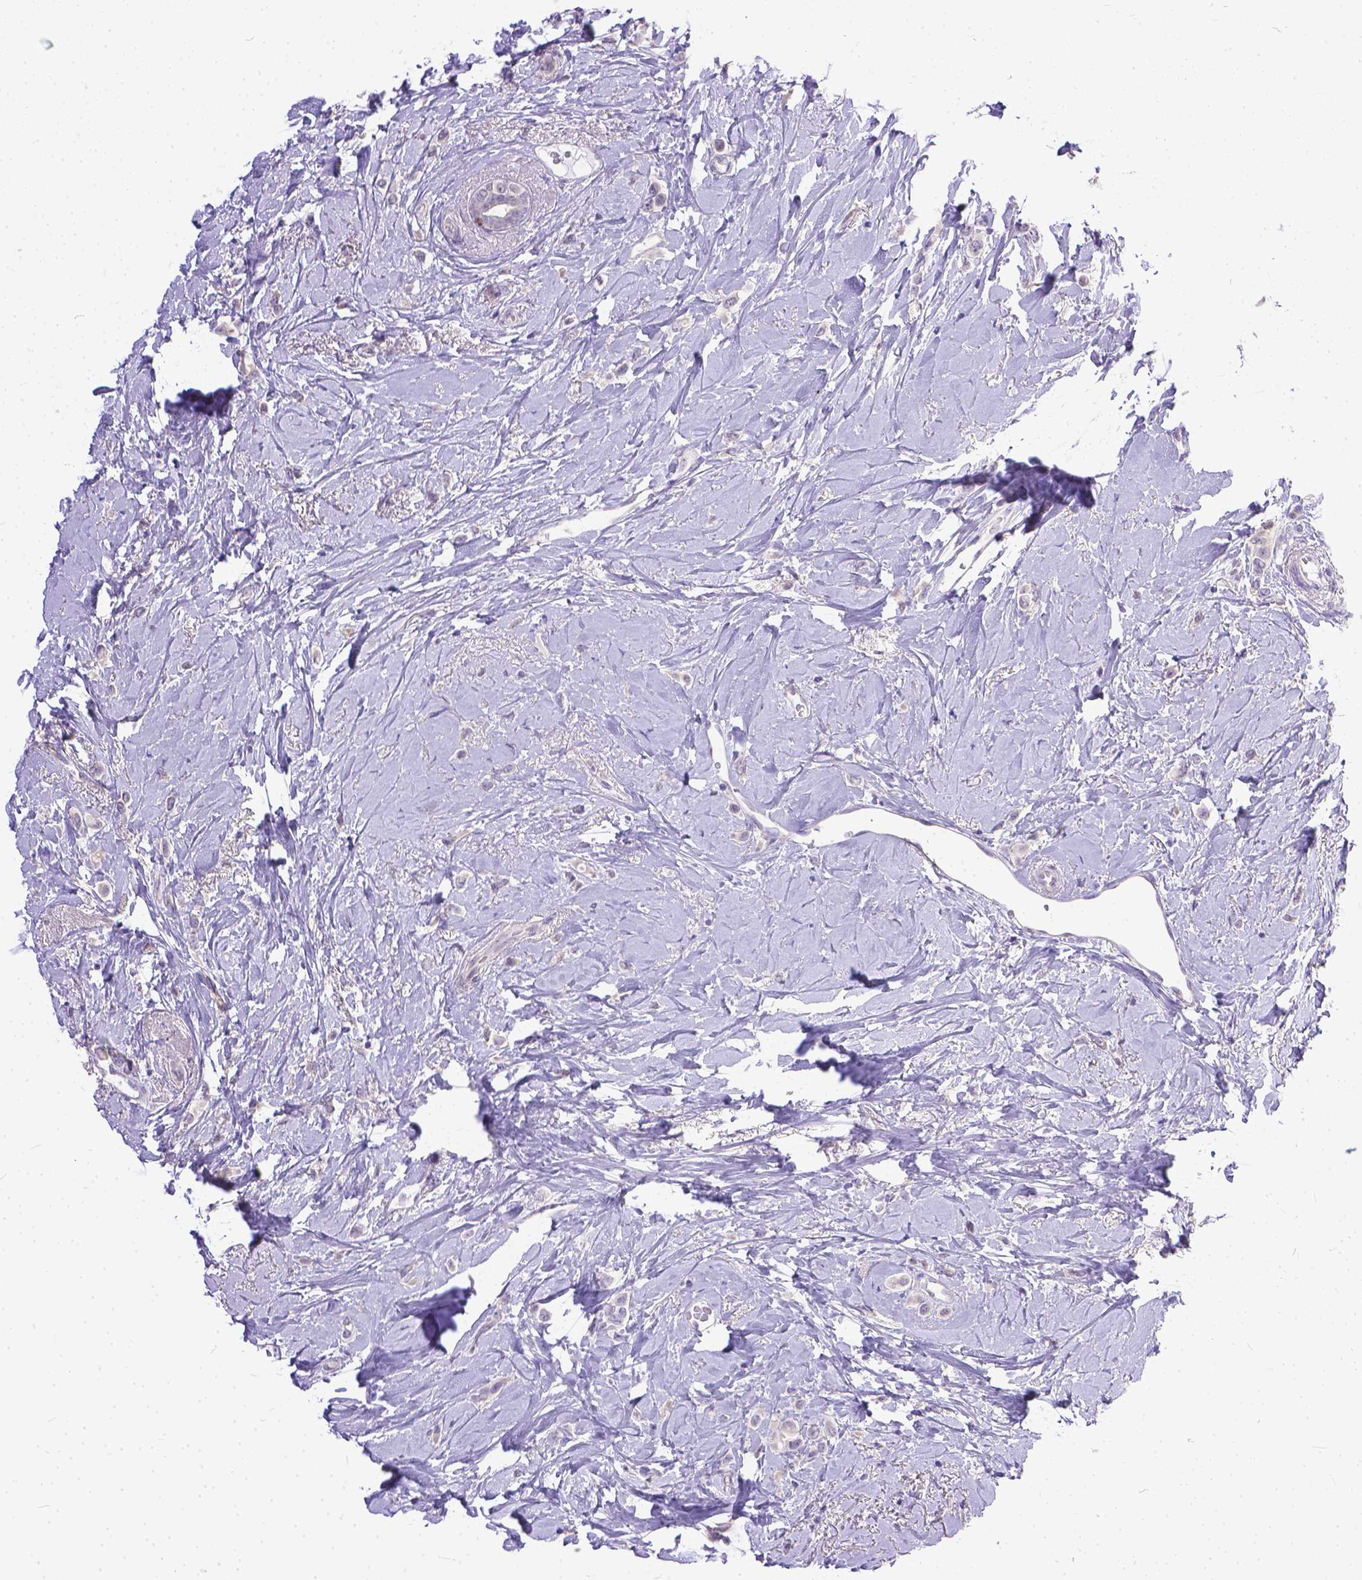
{"staining": {"intensity": "negative", "quantity": "none", "location": "none"}, "tissue": "breast cancer", "cell_type": "Tumor cells", "image_type": "cancer", "snomed": [{"axis": "morphology", "description": "Lobular carcinoma"}, {"axis": "topography", "description": "Breast"}], "caption": "A high-resolution photomicrograph shows immunohistochemistry (IHC) staining of breast cancer, which shows no significant expression in tumor cells. (Brightfield microscopy of DAB (3,3'-diaminobenzidine) IHC at high magnification).", "gene": "TTLL6", "patient": {"sex": "female", "age": 66}}